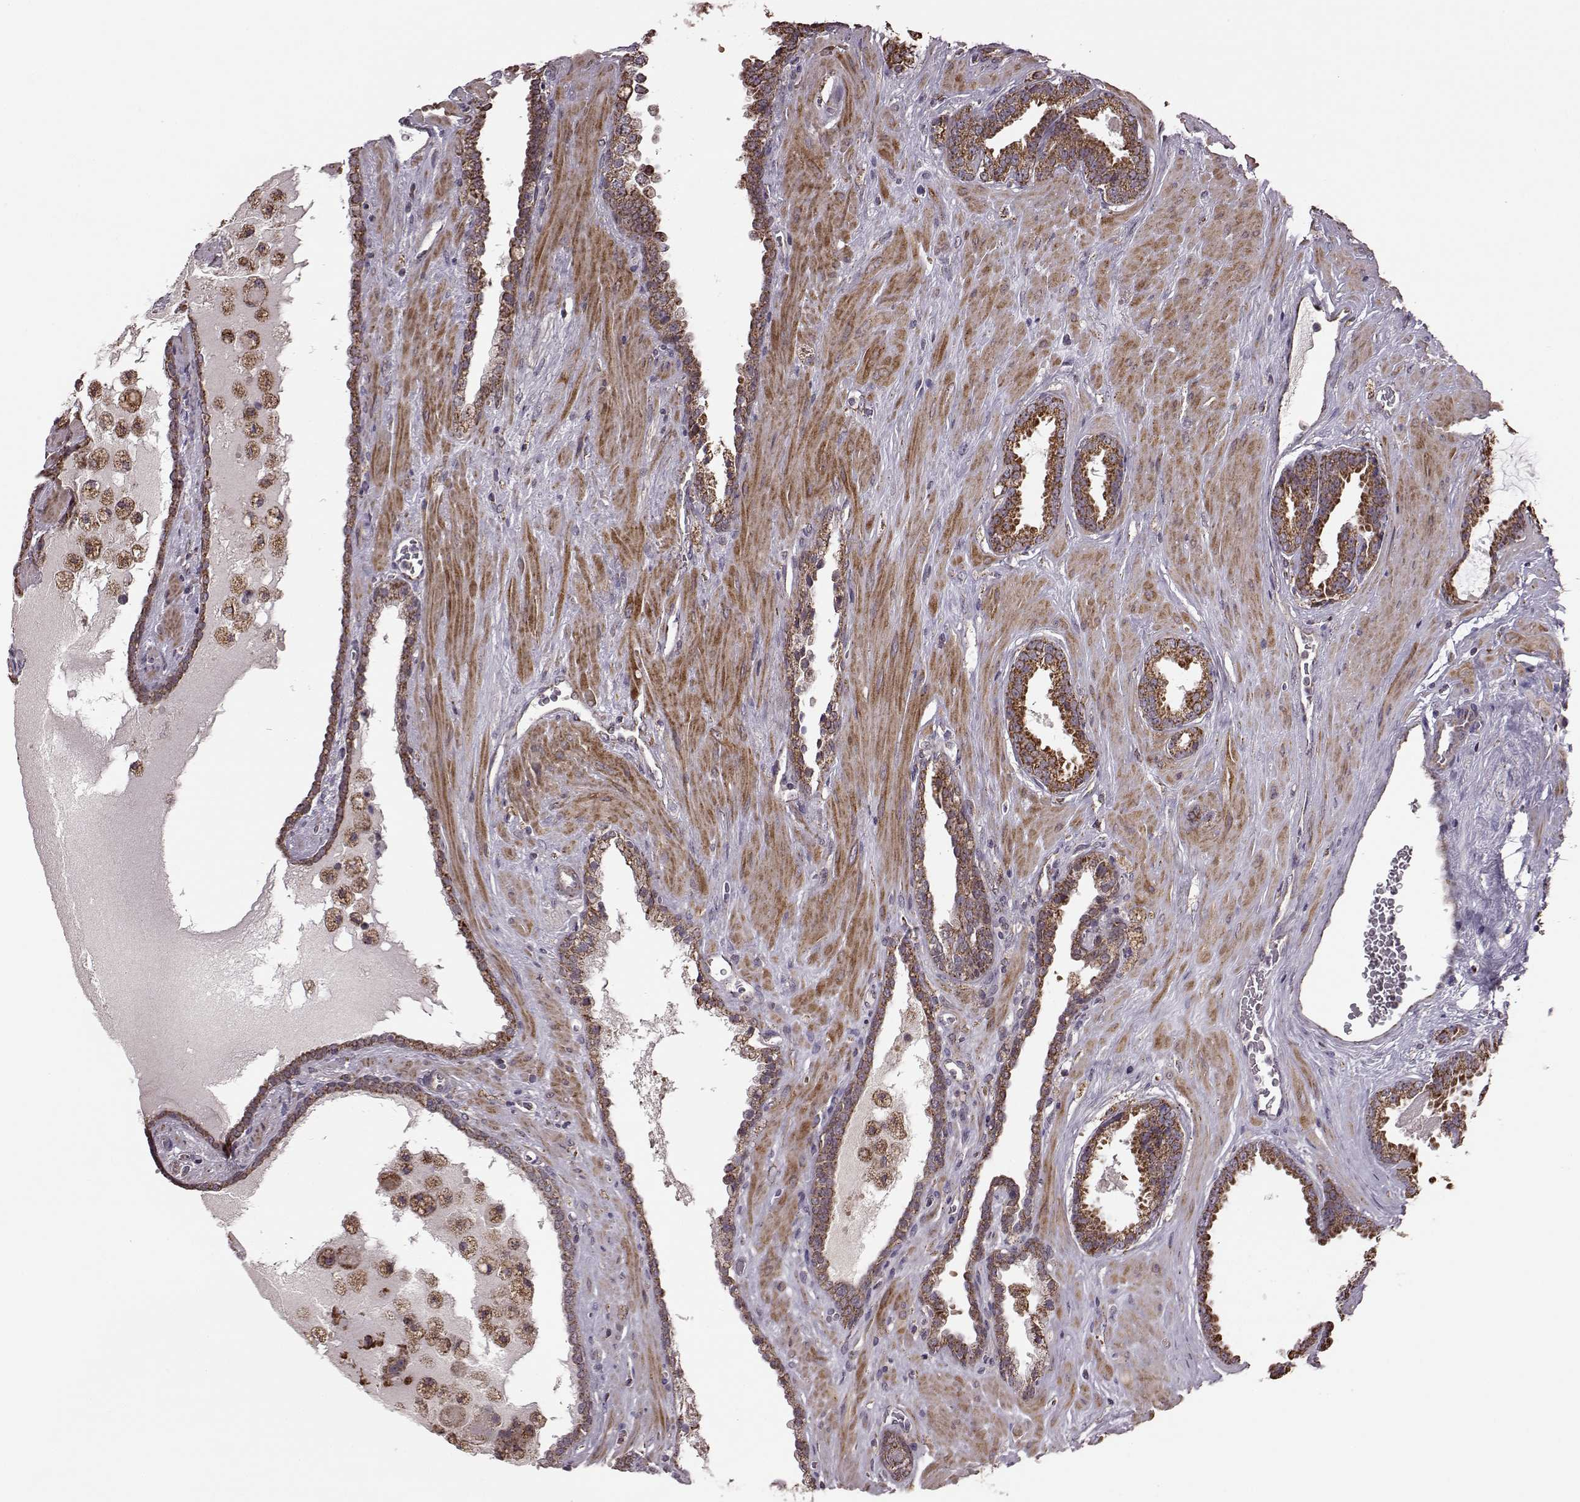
{"staining": {"intensity": "strong", "quantity": ">75%", "location": "cytoplasmic/membranous"}, "tissue": "prostate cancer", "cell_type": "Tumor cells", "image_type": "cancer", "snomed": [{"axis": "morphology", "description": "Adenocarcinoma, Low grade"}, {"axis": "topography", "description": "Prostate"}], "caption": "An image of human prostate cancer stained for a protein exhibits strong cytoplasmic/membranous brown staining in tumor cells.", "gene": "PUDP", "patient": {"sex": "male", "age": 62}}